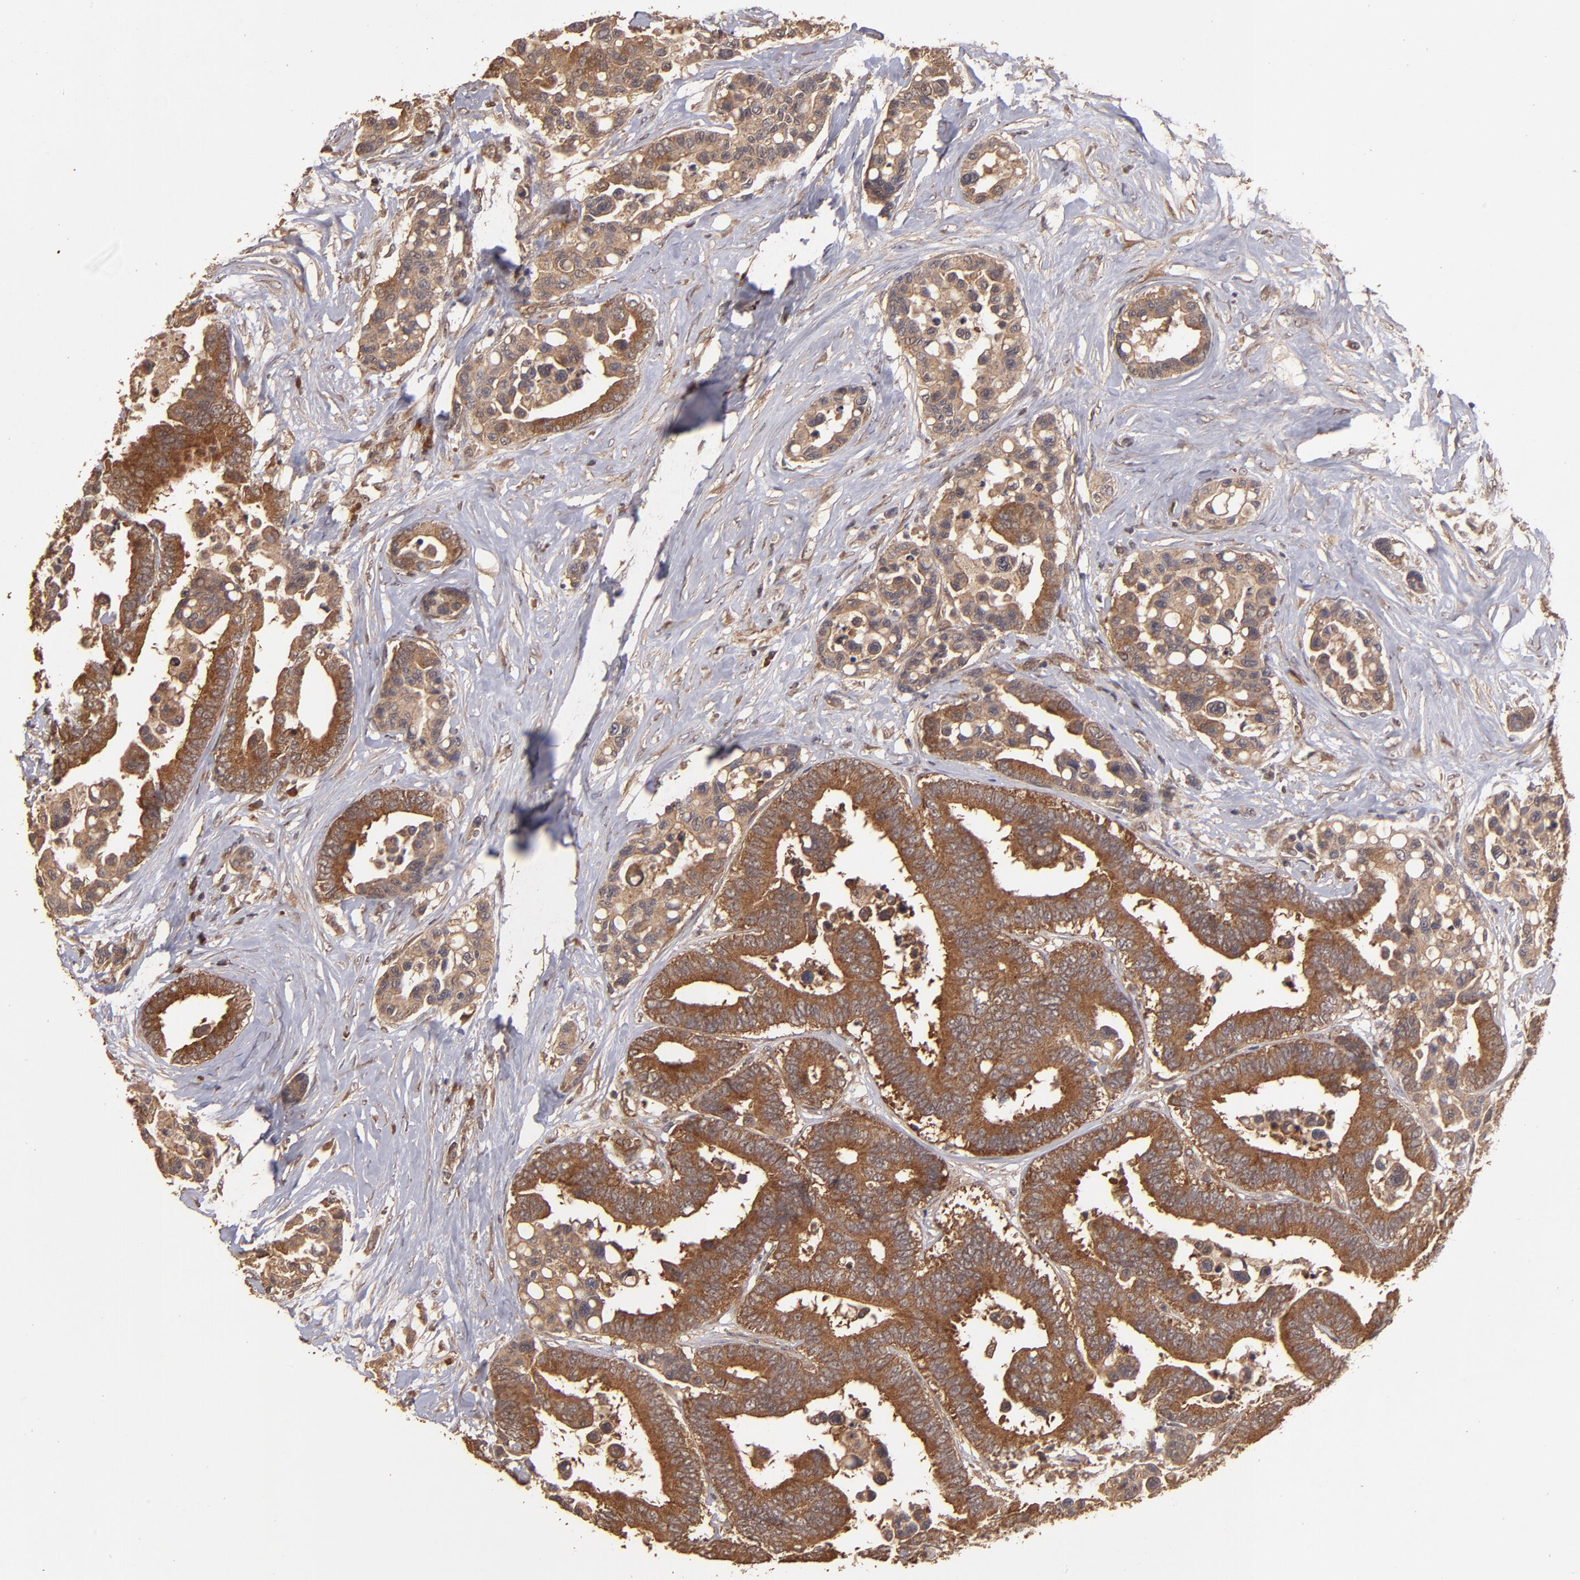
{"staining": {"intensity": "strong", "quantity": ">75%", "location": "cytoplasmic/membranous"}, "tissue": "colorectal cancer", "cell_type": "Tumor cells", "image_type": "cancer", "snomed": [{"axis": "morphology", "description": "Adenocarcinoma, NOS"}, {"axis": "topography", "description": "Colon"}], "caption": "The photomicrograph demonstrates a brown stain indicating the presence of a protein in the cytoplasmic/membranous of tumor cells in colorectal cancer (adenocarcinoma).", "gene": "TXNDC16", "patient": {"sex": "male", "age": 82}}